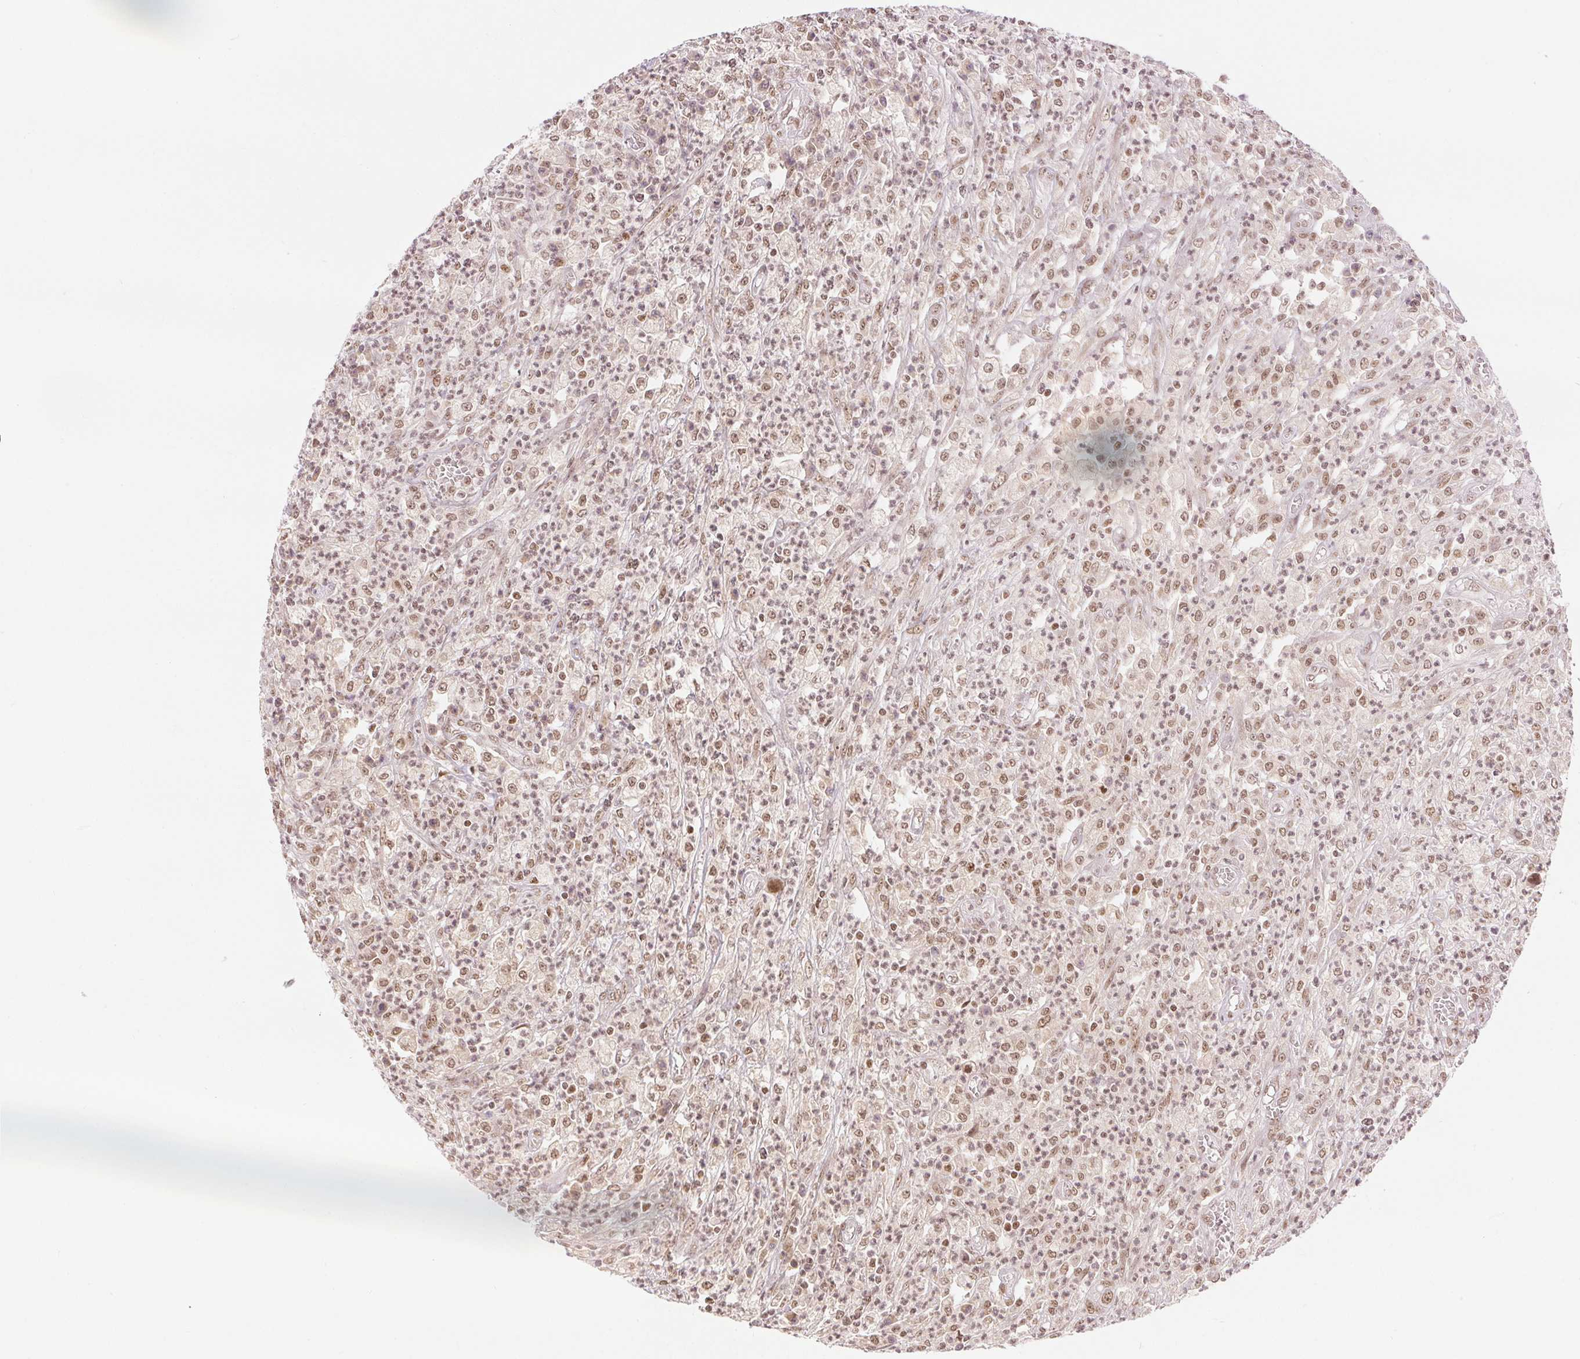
{"staining": {"intensity": "moderate", "quantity": ">75%", "location": "nuclear"}, "tissue": "colorectal cancer", "cell_type": "Tumor cells", "image_type": "cancer", "snomed": [{"axis": "morphology", "description": "Normal tissue, NOS"}, {"axis": "morphology", "description": "Adenocarcinoma, NOS"}, {"axis": "topography", "description": "Colon"}], "caption": "This histopathology image exhibits colorectal cancer stained with immunohistochemistry (IHC) to label a protein in brown. The nuclear of tumor cells show moderate positivity for the protein. Nuclei are counter-stained blue.", "gene": "DEK", "patient": {"sex": "male", "age": 65}}